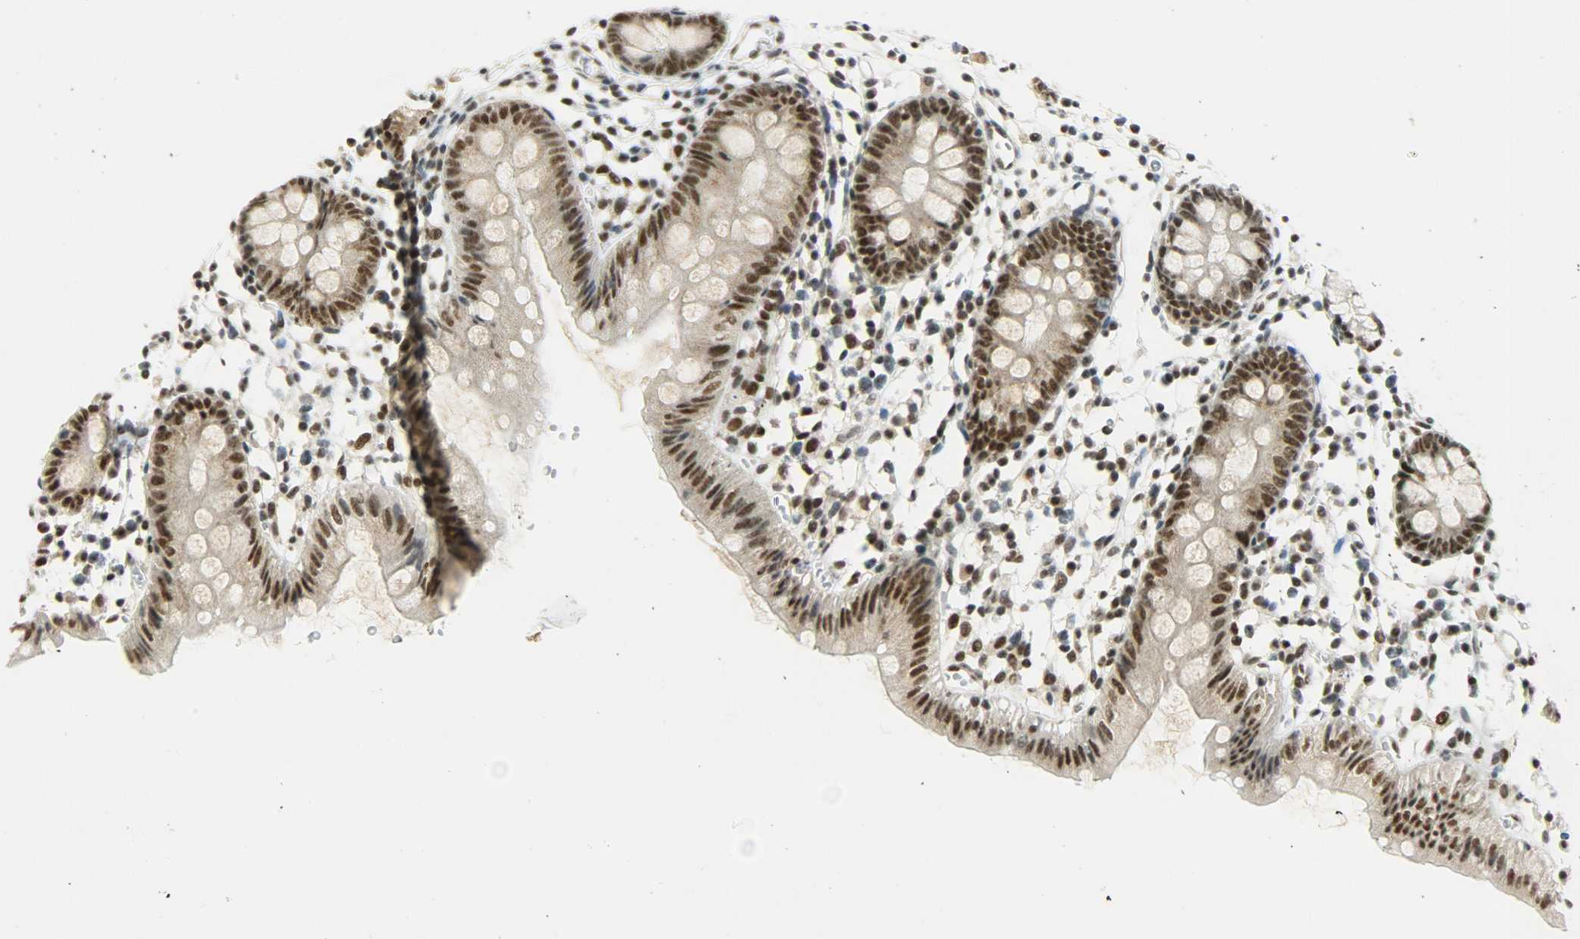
{"staining": {"intensity": "moderate", "quantity": ">75%", "location": "nuclear"}, "tissue": "colon", "cell_type": "Endothelial cells", "image_type": "normal", "snomed": [{"axis": "morphology", "description": "Normal tissue, NOS"}, {"axis": "topography", "description": "Colon"}], "caption": "Immunohistochemical staining of unremarkable human colon exhibits medium levels of moderate nuclear staining in about >75% of endothelial cells.", "gene": "SUGP1", "patient": {"sex": "male", "age": 14}}